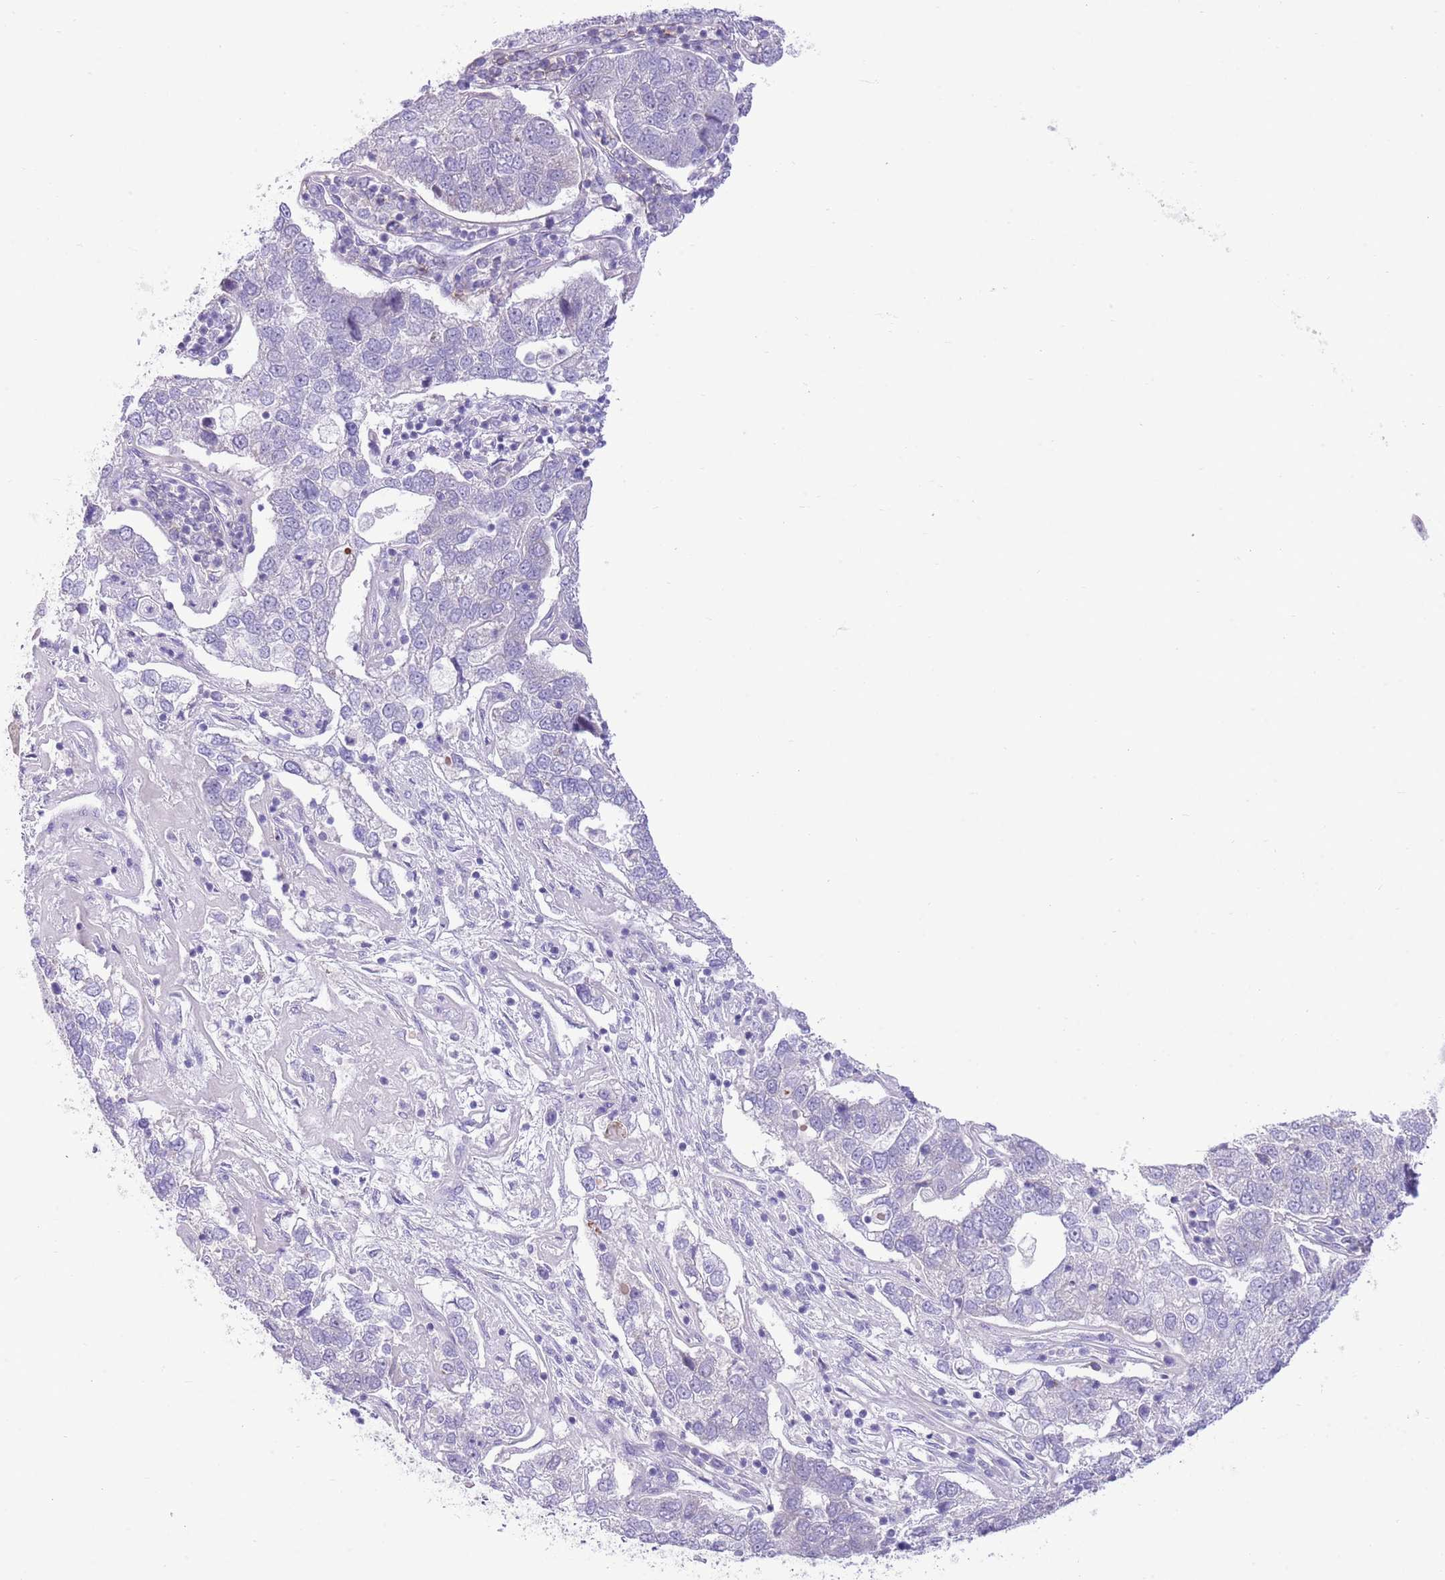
{"staining": {"intensity": "negative", "quantity": "none", "location": "none"}, "tissue": "pancreatic cancer", "cell_type": "Tumor cells", "image_type": "cancer", "snomed": [{"axis": "morphology", "description": "Adenocarcinoma, NOS"}, {"axis": "topography", "description": "Pancreas"}], "caption": "An immunohistochemistry micrograph of pancreatic adenocarcinoma is shown. There is no staining in tumor cells of pancreatic adenocarcinoma.", "gene": "ZC4H2", "patient": {"sex": "female", "age": 61}}